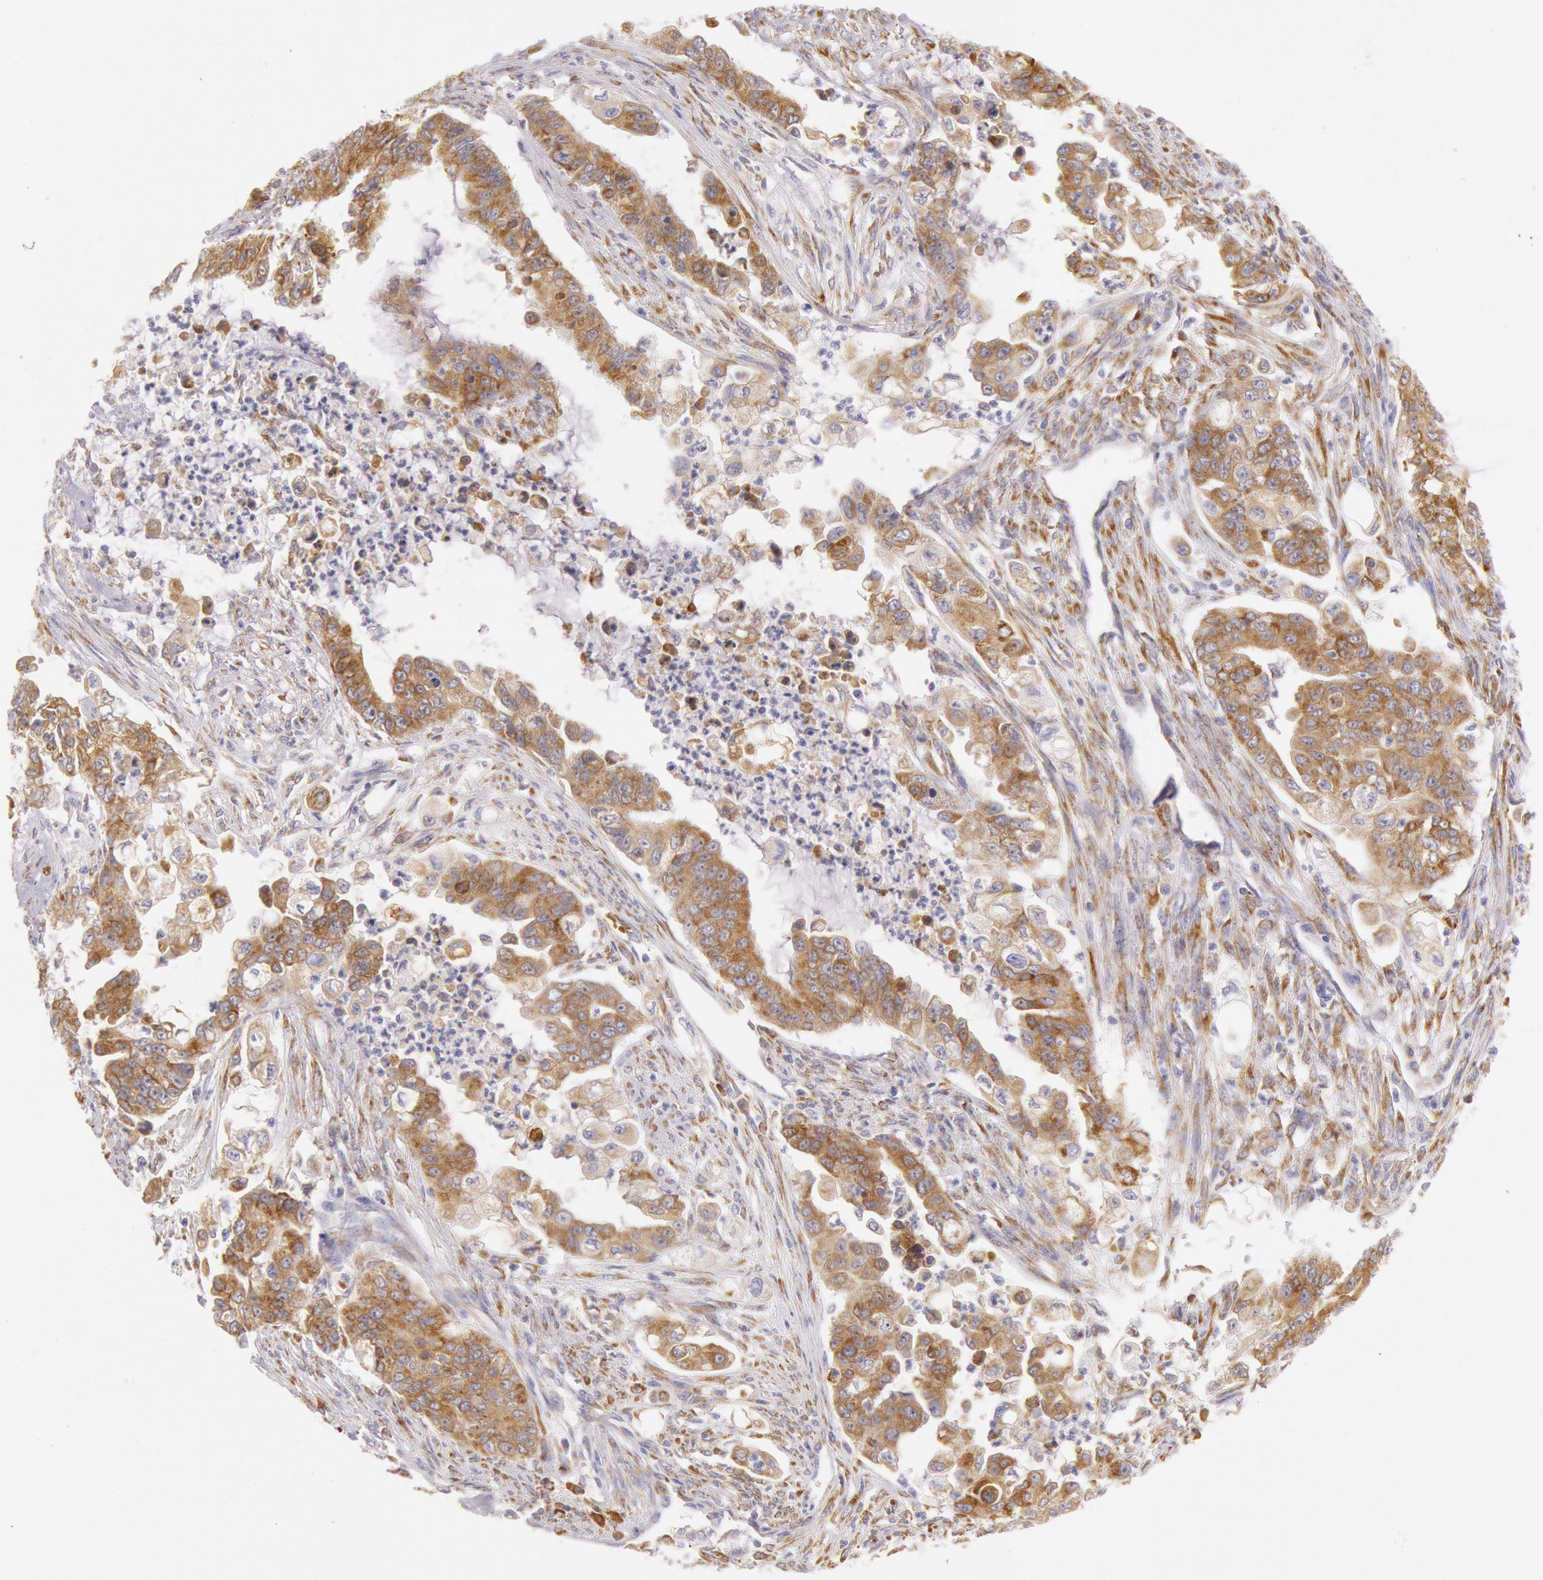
{"staining": {"intensity": "moderate", "quantity": "25%-75%", "location": "cytoplasmic/membranous"}, "tissue": "endometrial cancer", "cell_type": "Tumor cells", "image_type": "cancer", "snomed": [{"axis": "morphology", "description": "Adenocarcinoma, NOS"}, {"axis": "topography", "description": "Endometrium"}], "caption": "Immunohistochemistry (IHC) micrograph of neoplastic tissue: human adenocarcinoma (endometrial) stained using IHC shows medium levels of moderate protein expression localized specifically in the cytoplasmic/membranous of tumor cells, appearing as a cytoplasmic/membranous brown color.", "gene": "CIDEB", "patient": {"sex": "female", "age": 75}}